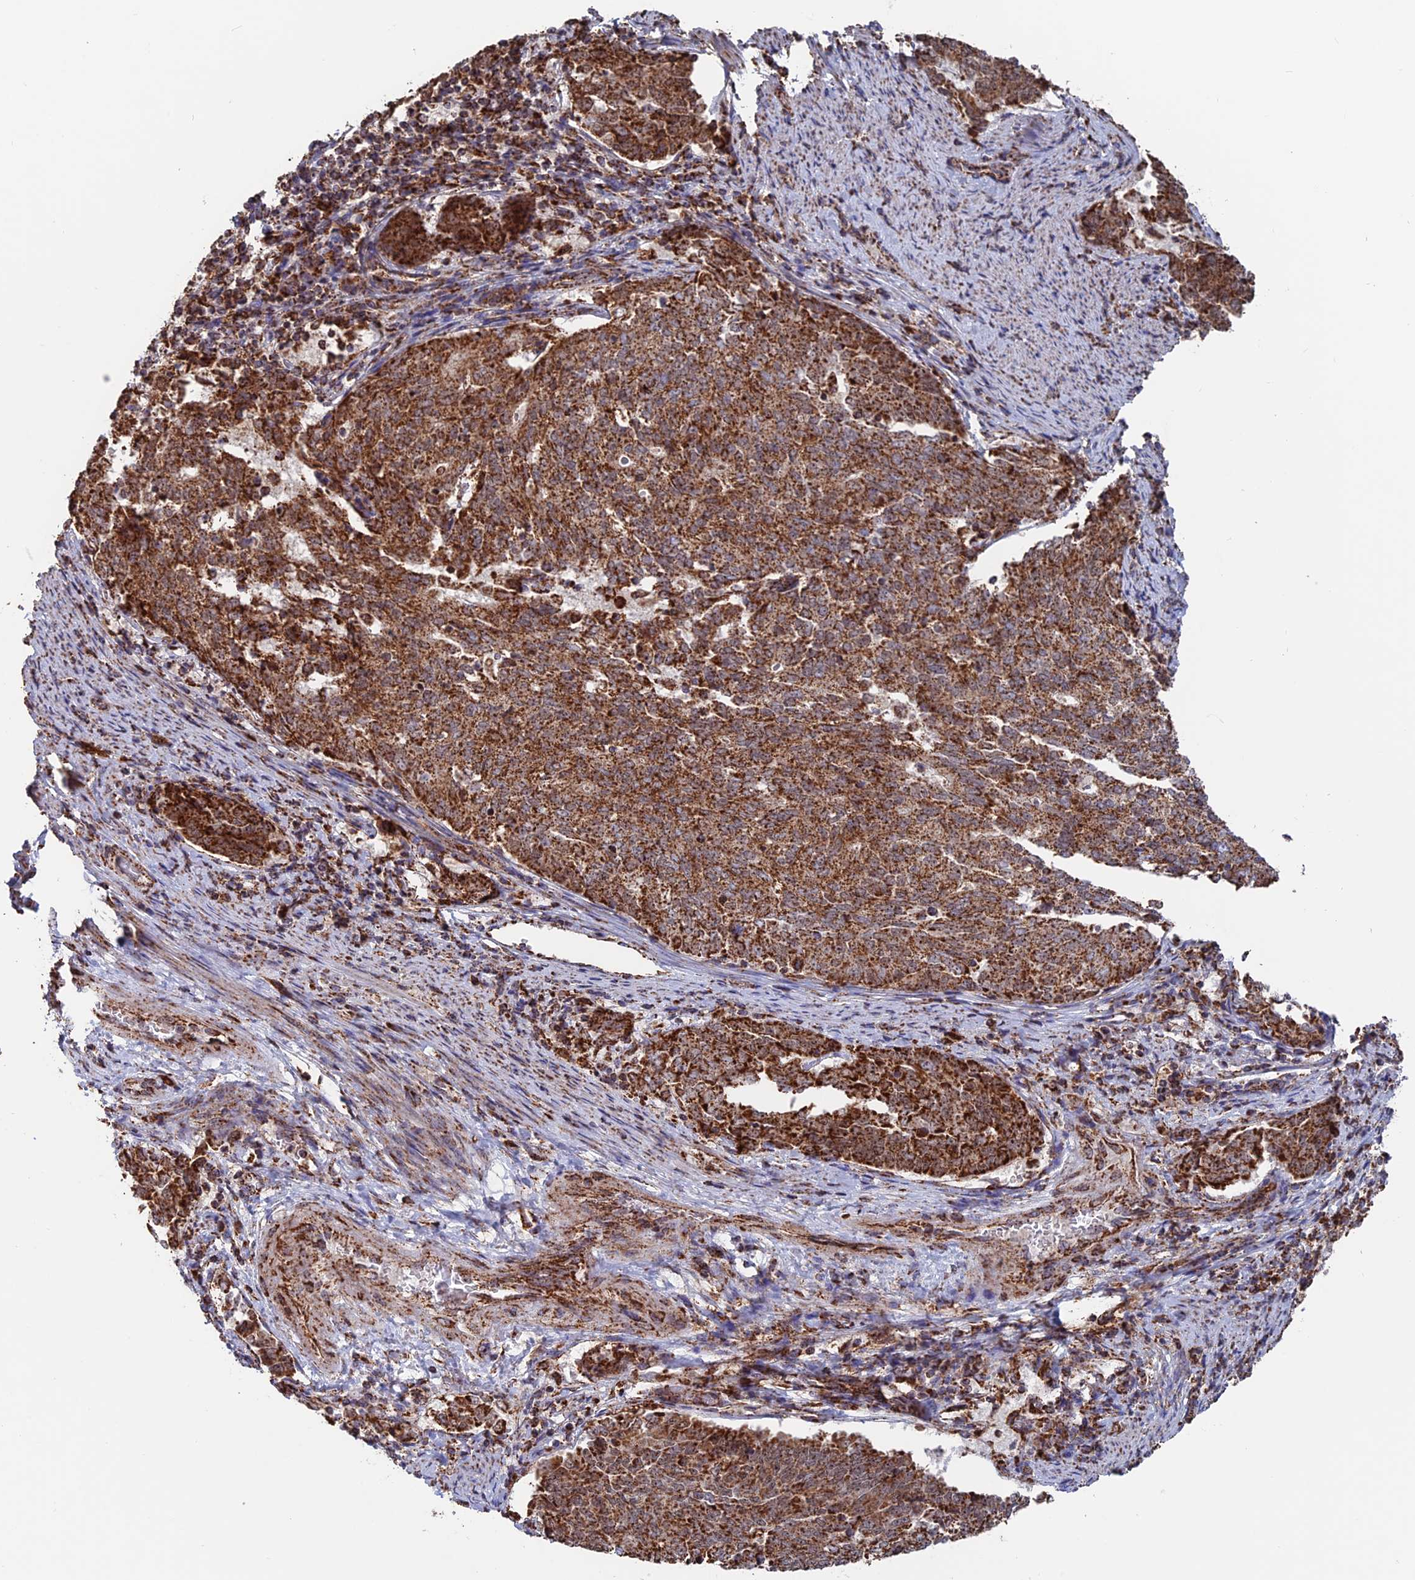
{"staining": {"intensity": "strong", "quantity": ">75%", "location": "cytoplasmic/membranous"}, "tissue": "endometrial cancer", "cell_type": "Tumor cells", "image_type": "cancer", "snomed": [{"axis": "morphology", "description": "Adenocarcinoma, NOS"}, {"axis": "topography", "description": "Endometrium"}], "caption": "This is a photomicrograph of immunohistochemistry staining of endometrial cancer, which shows strong expression in the cytoplasmic/membranous of tumor cells.", "gene": "DTYMK", "patient": {"sex": "female", "age": 80}}